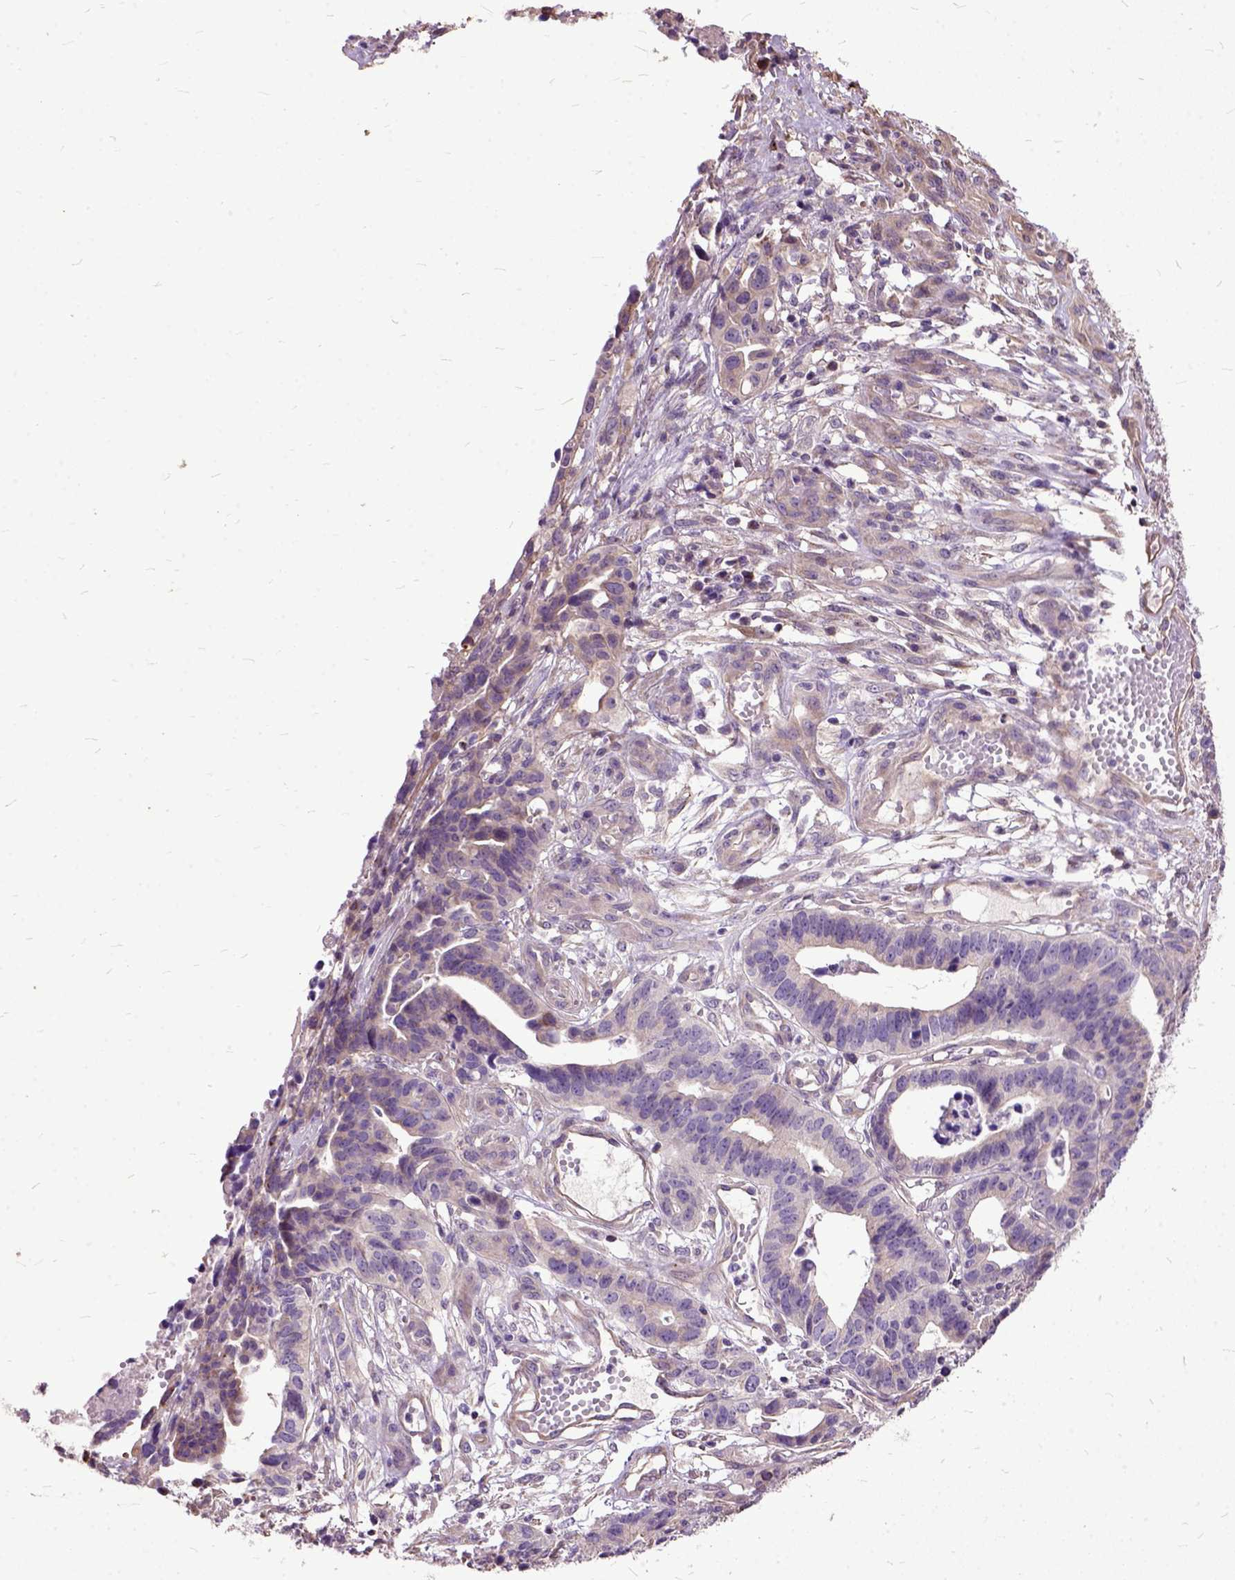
{"staining": {"intensity": "weak", "quantity": "25%-75%", "location": "cytoplasmic/membranous"}, "tissue": "stomach cancer", "cell_type": "Tumor cells", "image_type": "cancer", "snomed": [{"axis": "morphology", "description": "Adenocarcinoma, NOS"}, {"axis": "topography", "description": "Stomach, upper"}], "caption": "Protein staining by immunohistochemistry (IHC) exhibits weak cytoplasmic/membranous staining in approximately 25%-75% of tumor cells in stomach cancer (adenocarcinoma).", "gene": "AREG", "patient": {"sex": "female", "age": 67}}